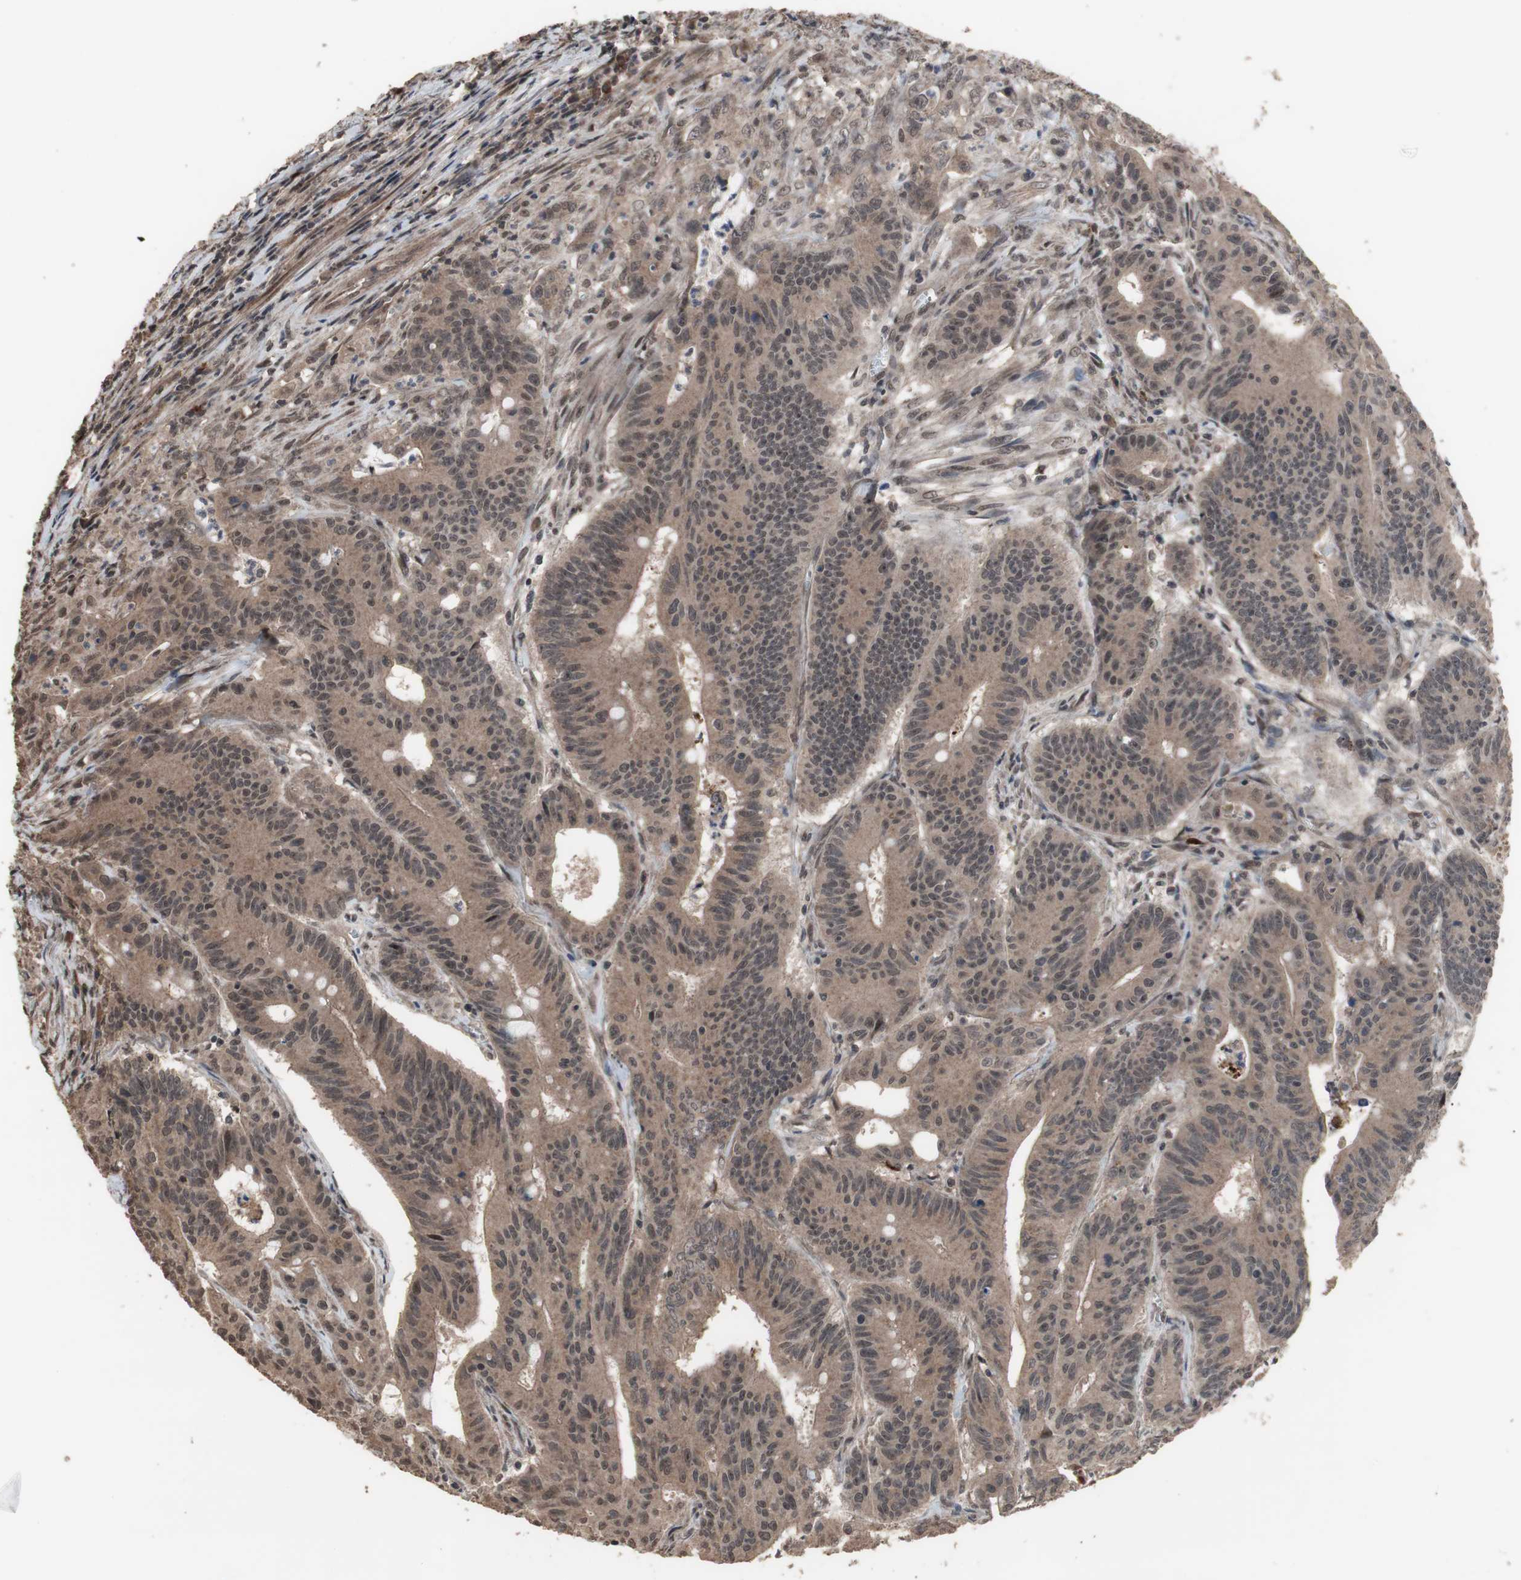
{"staining": {"intensity": "moderate", "quantity": ">75%", "location": "cytoplasmic/membranous"}, "tissue": "colorectal cancer", "cell_type": "Tumor cells", "image_type": "cancer", "snomed": [{"axis": "morphology", "description": "Adenocarcinoma, NOS"}, {"axis": "topography", "description": "Colon"}], "caption": "Colorectal cancer (adenocarcinoma) stained with a brown dye exhibits moderate cytoplasmic/membranous positive expression in about >75% of tumor cells.", "gene": "KANSL1", "patient": {"sex": "male", "age": 45}}